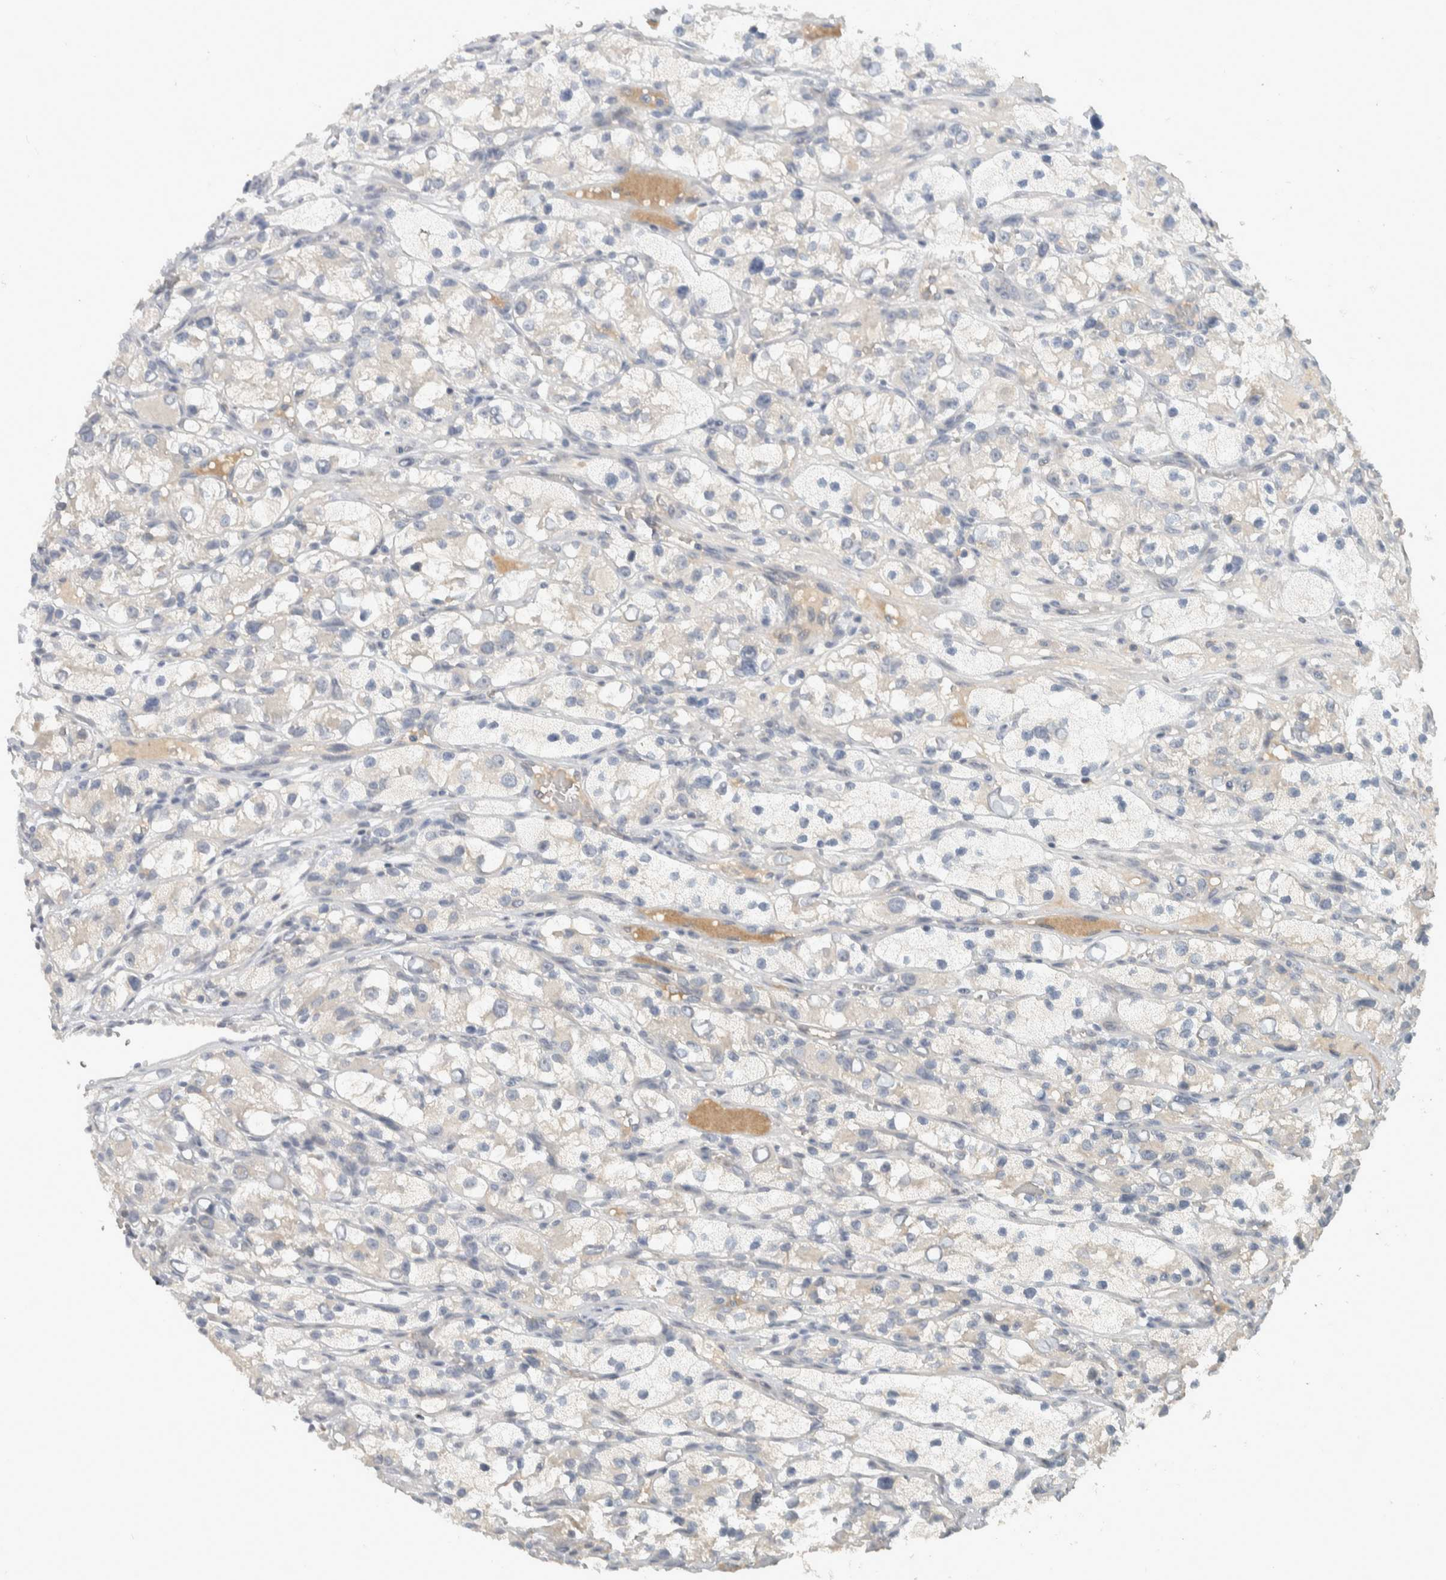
{"staining": {"intensity": "negative", "quantity": "none", "location": "none"}, "tissue": "renal cancer", "cell_type": "Tumor cells", "image_type": "cancer", "snomed": [{"axis": "morphology", "description": "Adenocarcinoma, NOS"}, {"axis": "topography", "description": "Kidney"}], "caption": "Image shows no significant protein positivity in tumor cells of renal cancer (adenocarcinoma). (Brightfield microscopy of DAB (3,3'-diaminobenzidine) immunohistochemistry at high magnification).", "gene": "AFP", "patient": {"sex": "female", "age": 57}}